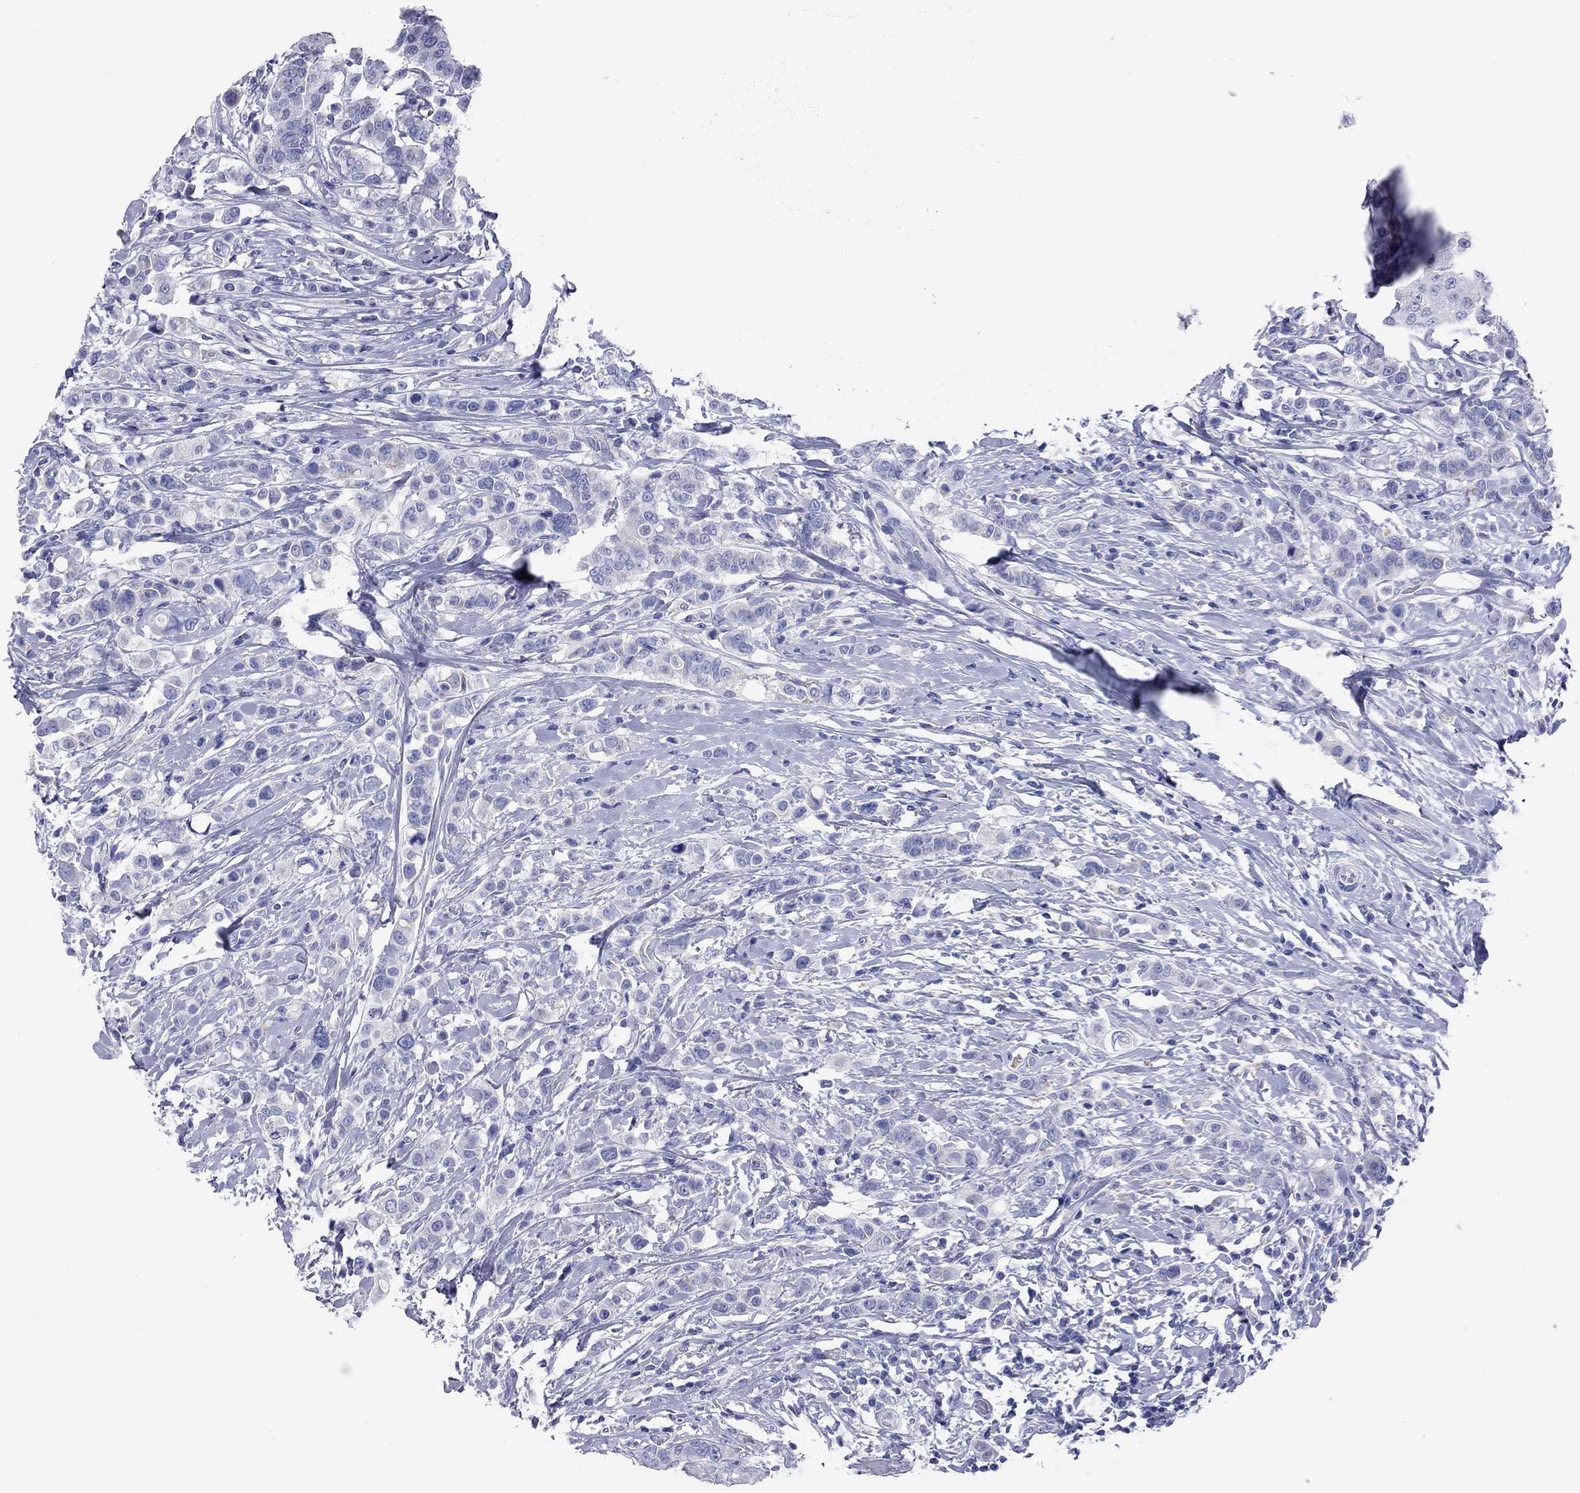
{"staining": {"intensity": "negative", "quantity": "none", "location": "none"}, "tissue": "breast cancer", "cell_type": "Tumor cells", "image_type": "cancer", "snomed": [{"axis": "morphology", "description": "Duct carcinoma"}, {"axis": "topography", "description": "Breast"}], "caption": "Breast intraductal carcinoma stained for a protein using immunohistochemistry (IHC) exhibits no expression tumor cells.", "gene": "VSIG10", "patient": {"sex": "female", "age": 27}}